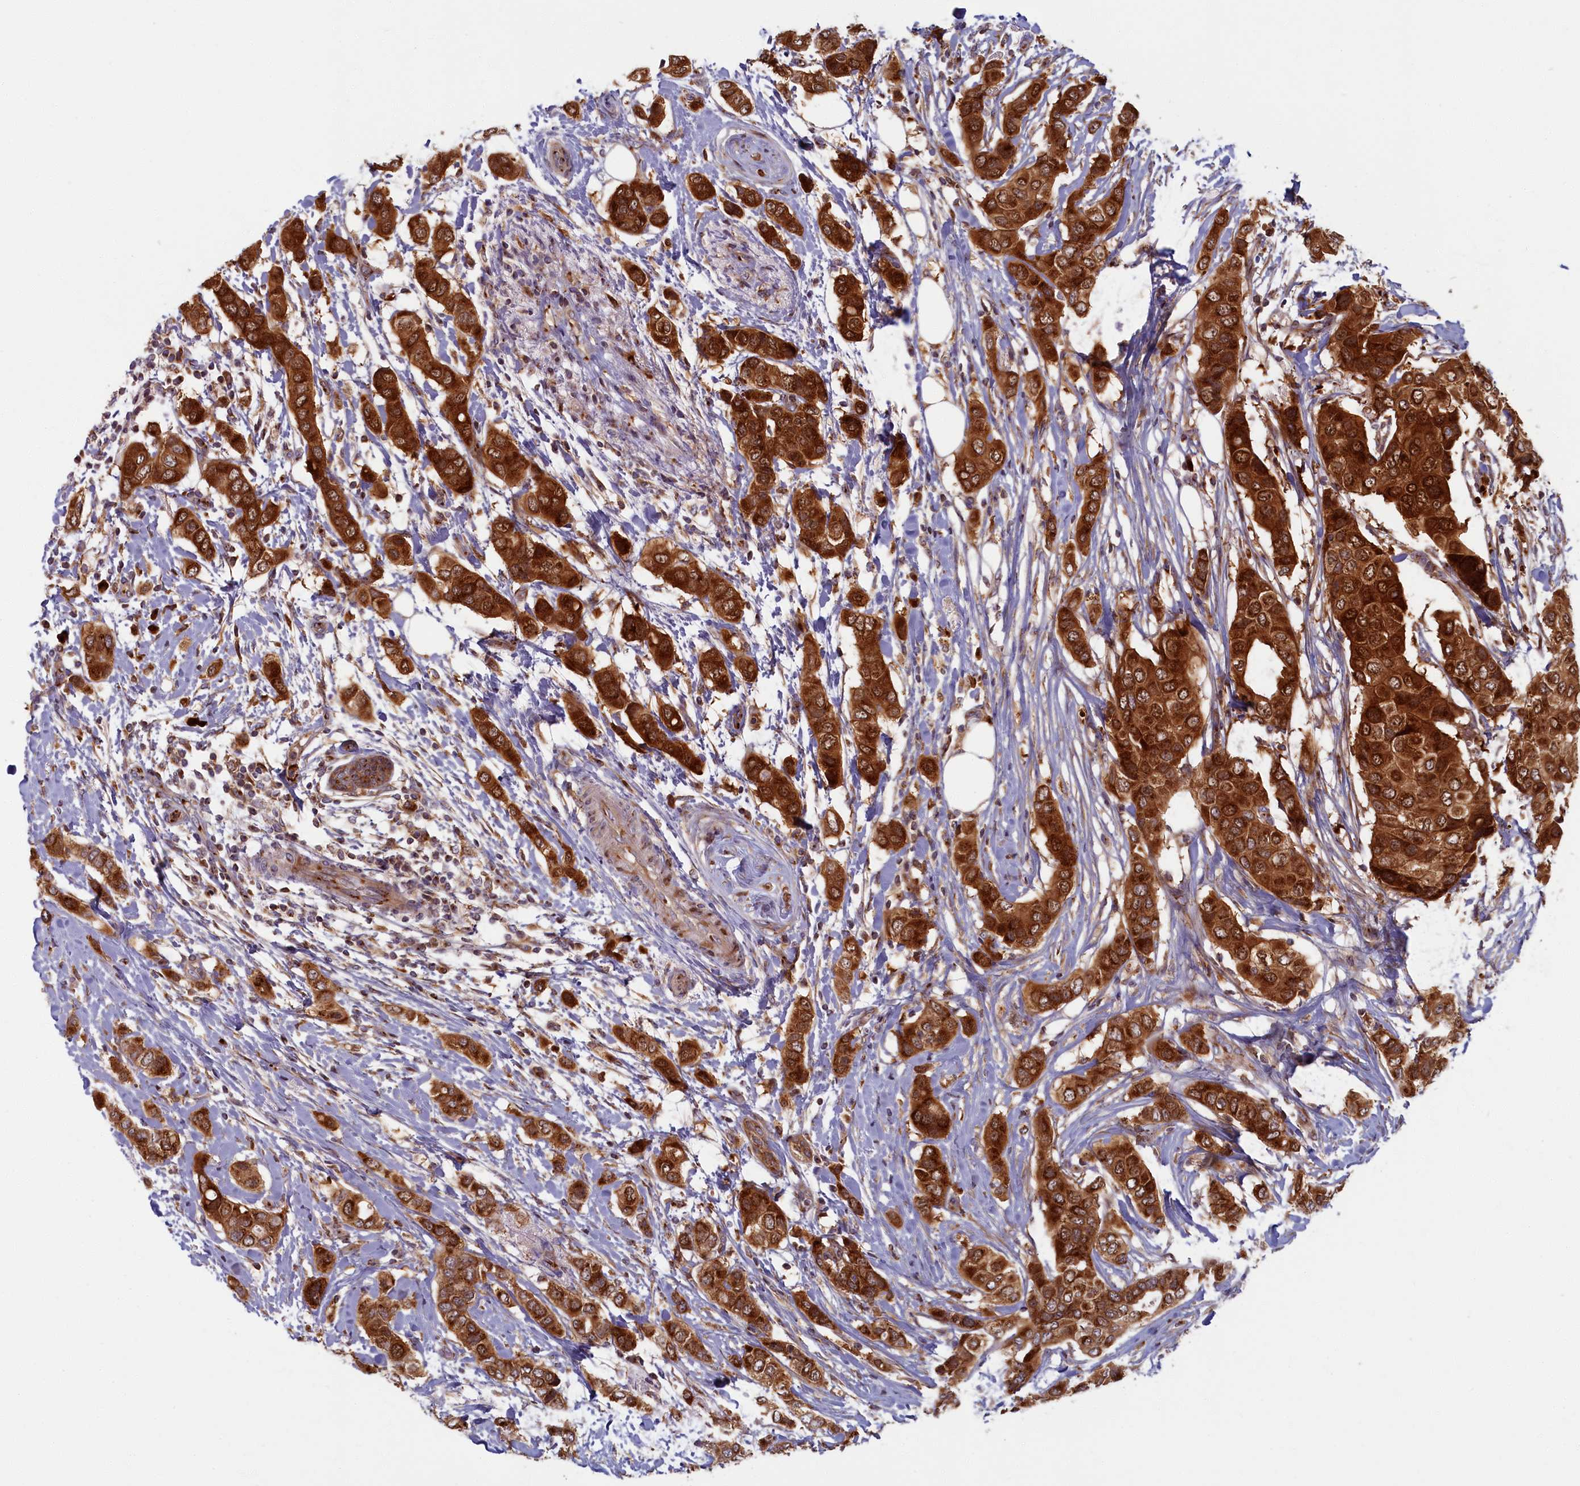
{"staining": {"intensity": "strong", "quantity": ">75%", "location": "cytoplasmic/membranous"}, "tissue": "breast cancer", "cell_type": "Tumor cells", "image_type": "cancer", "snomed": [{"axis": "morphology", "description": "Lobular carcinoma"}, {"axis": "topography", "description": "Breast"}], "caption": "Human breast lobular carcinoma stained with a protein marker demonstrates strong staining in tumor cells.", "gene": "BLVRB", "patient": {"sex": "female", "age": 51}}